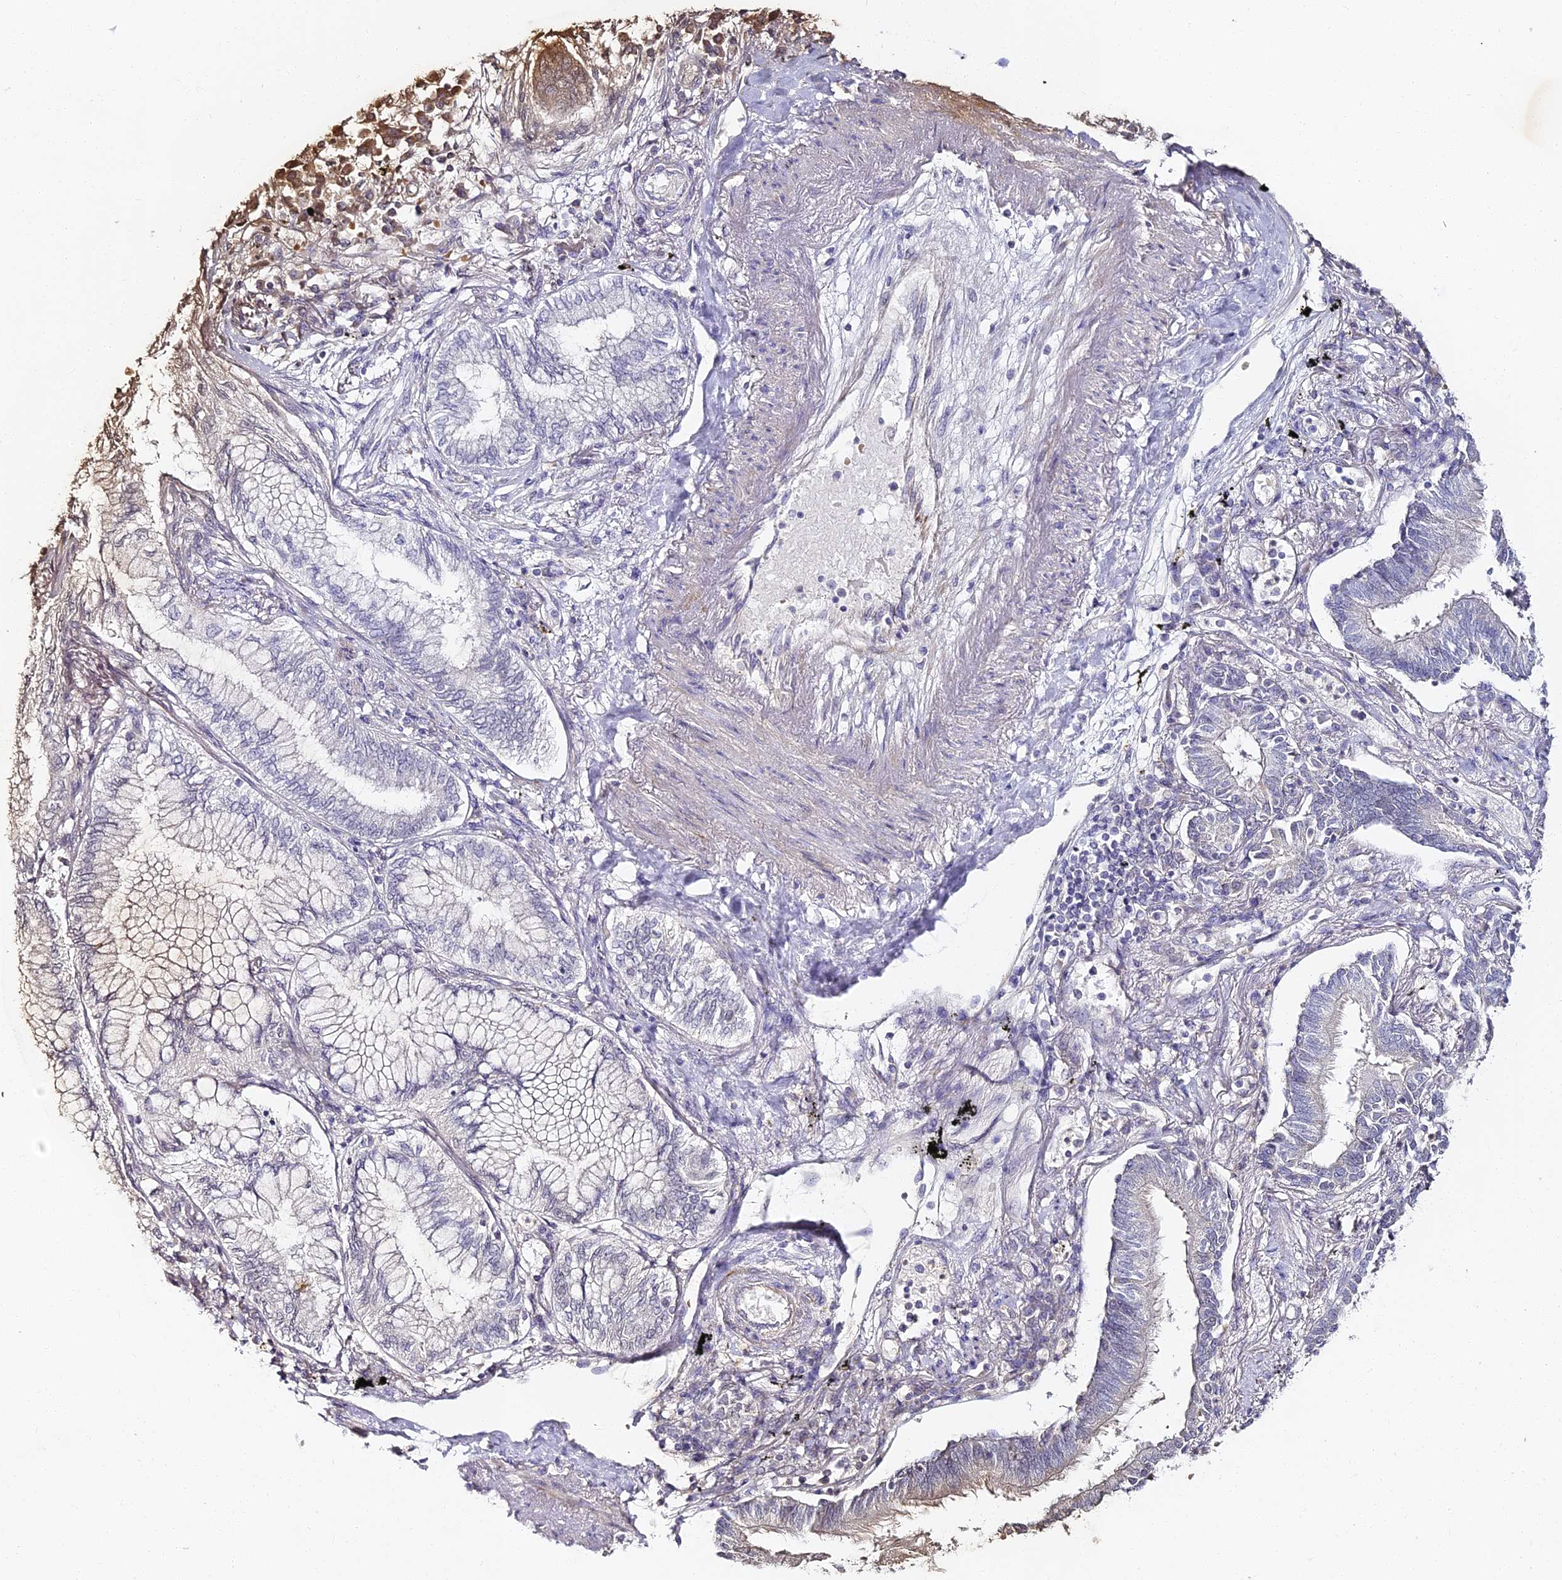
{"staining": {"intensity": "negative", "quantity": "none", "location": "none"}, "tissue": "lung cancer", "cell_type": "Tumor cells", "image_type": "cancer", "snomed": [{"axis": "morphology", "description": "Adenocarcinoma, NOS"}, {"axis": "topography", "description": "Lung"}], "caption": "This image is of lung cancer stained with immunohistochemistry (IHC) to label a protein in brown with the nuclei are counter-stained blue. There is no positivity in tumor cells. (DAB immunohistochemistry with hematoxylin counter stain).", "gene": "ALPG", "patient": {"sex": "female", "age": 70}}